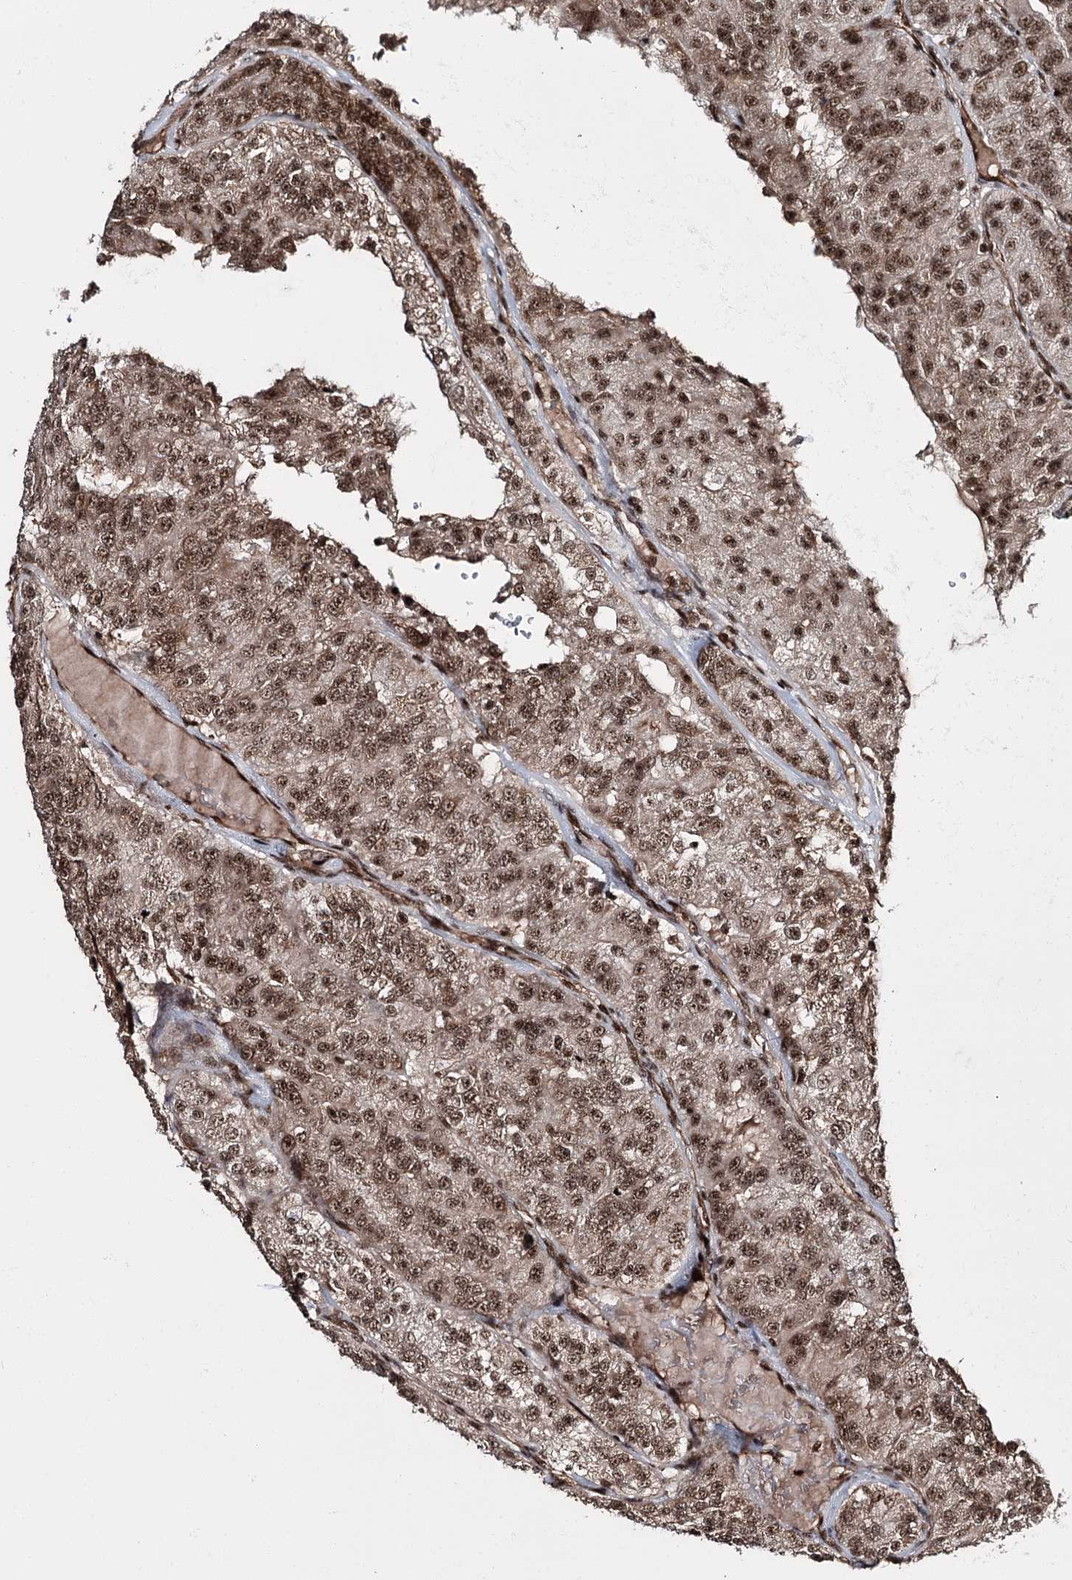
{"staining": {"intensity": "strong", "quantity": ">75%", "location": "cytoplasmic/membranous,nuclear"}, "tissue": "renal cancer", "cell_type": "Tumor cells", "image_type": "cancer", "snomed": [{"axis": "morphology", "description": "Adenocarcinoma, NOS"}, {"axis": "topography", "description": "Kidney"}], "caption": "Immunohistochemistry (DAB) staining of adenocarcinoma (renal) displays strong cytoplasmic/membranous and nuclear protein staining in approximately >75% of tumor cells.", "gene": "PRPF40A", "patient": {"sex": "female", "age": 63}}